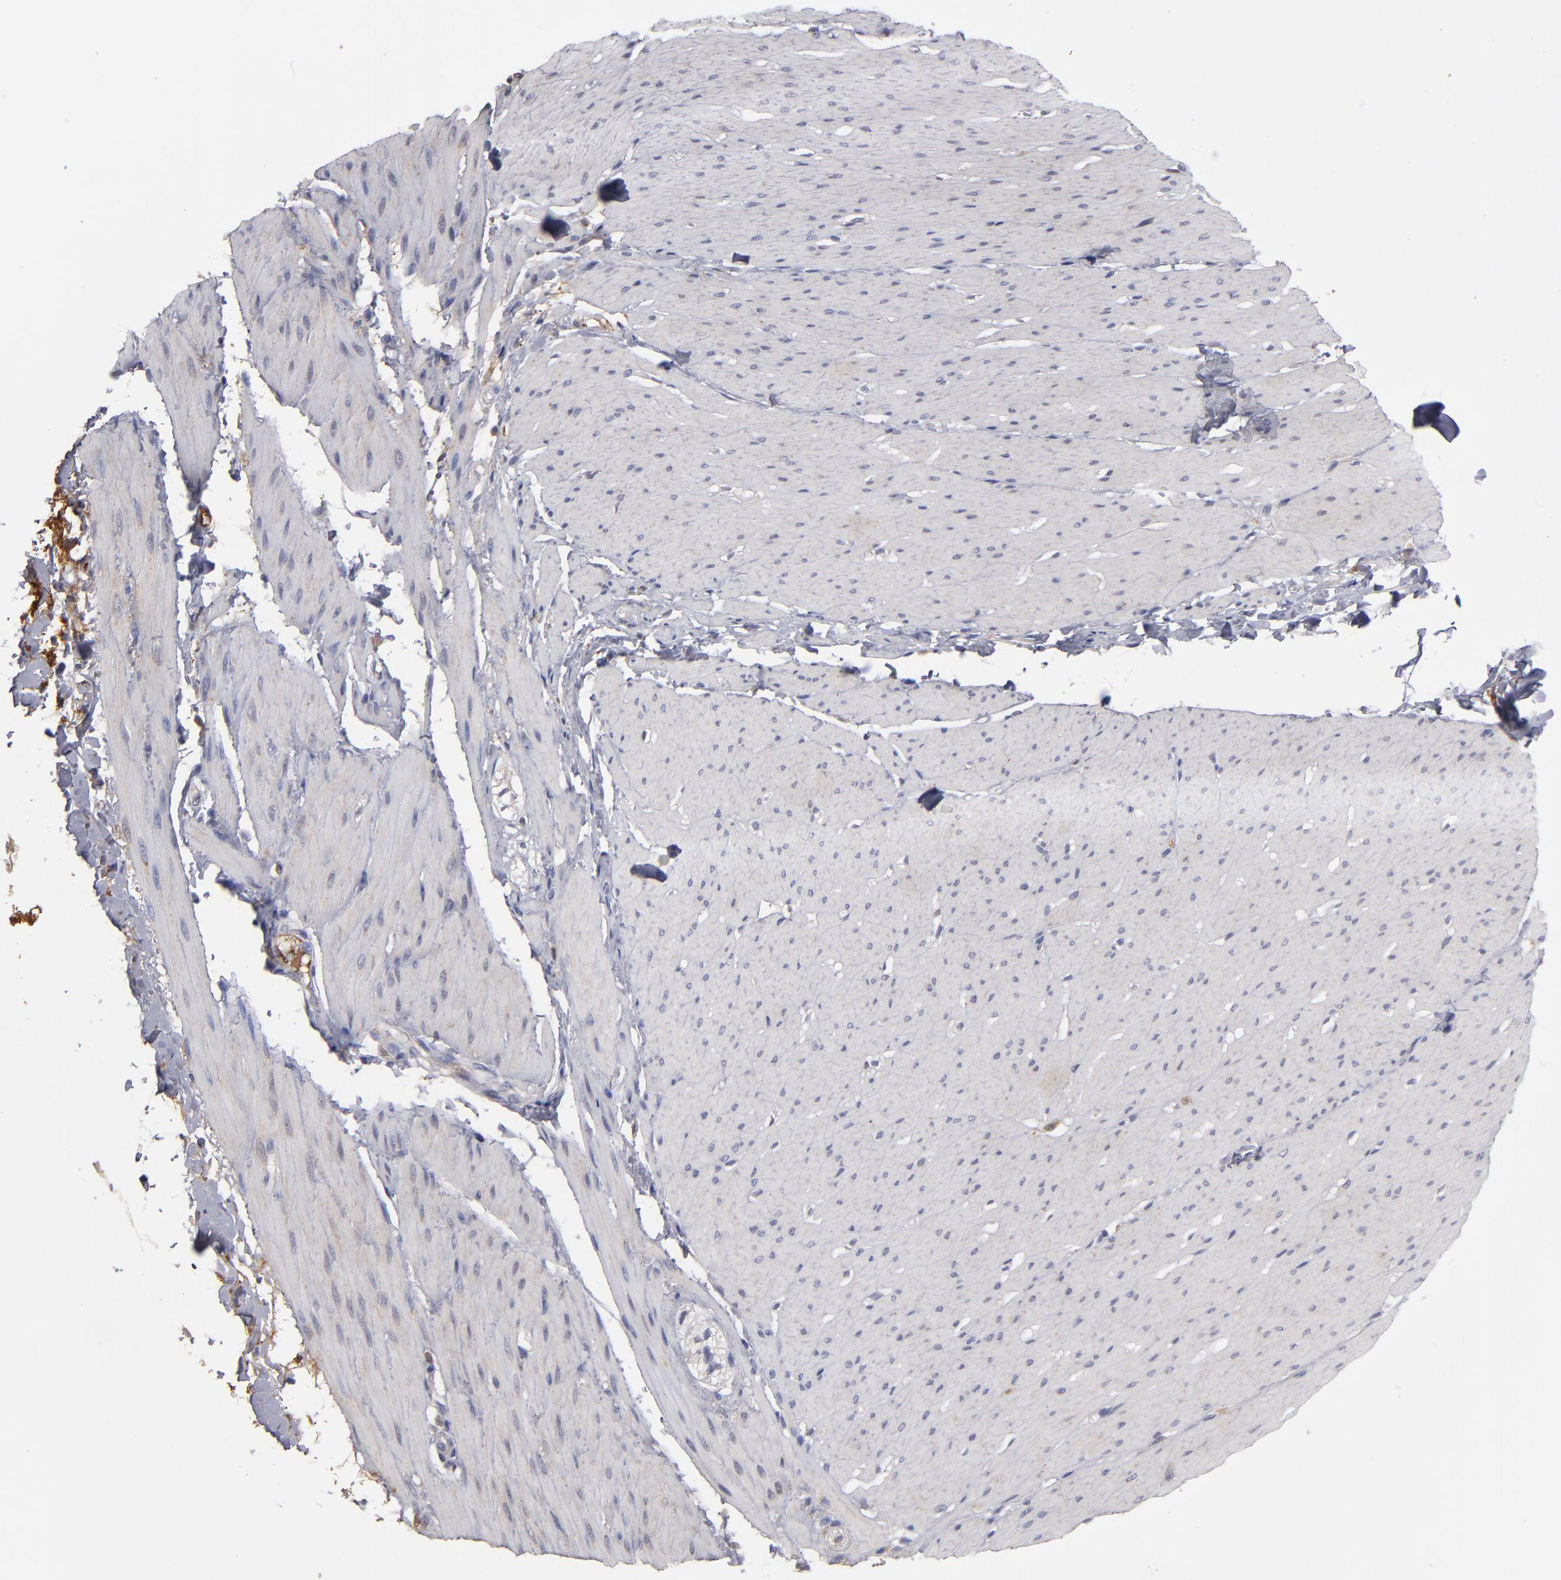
{"staining": {"intensity": "negative", "quantity": "none", "location": "none"}, "tissue": "smooth muscle", "cell_type": "Smooth muscle cells", "image_type": "normal", "snomed": [{"axis": "morphology", "description": "Normal tissue, NOS"}, {"axis": "topography", "description": "Smooth muscle"}, {"axis": "topography", "description": "Colon"}], "caption": "This is a micrograph of immunohistochemistry staining of normal smooth muscle, which shows no staining in smooth muscle cells.", "gene": "EXD2", "patient": {"sex": "male", "age": 67}}